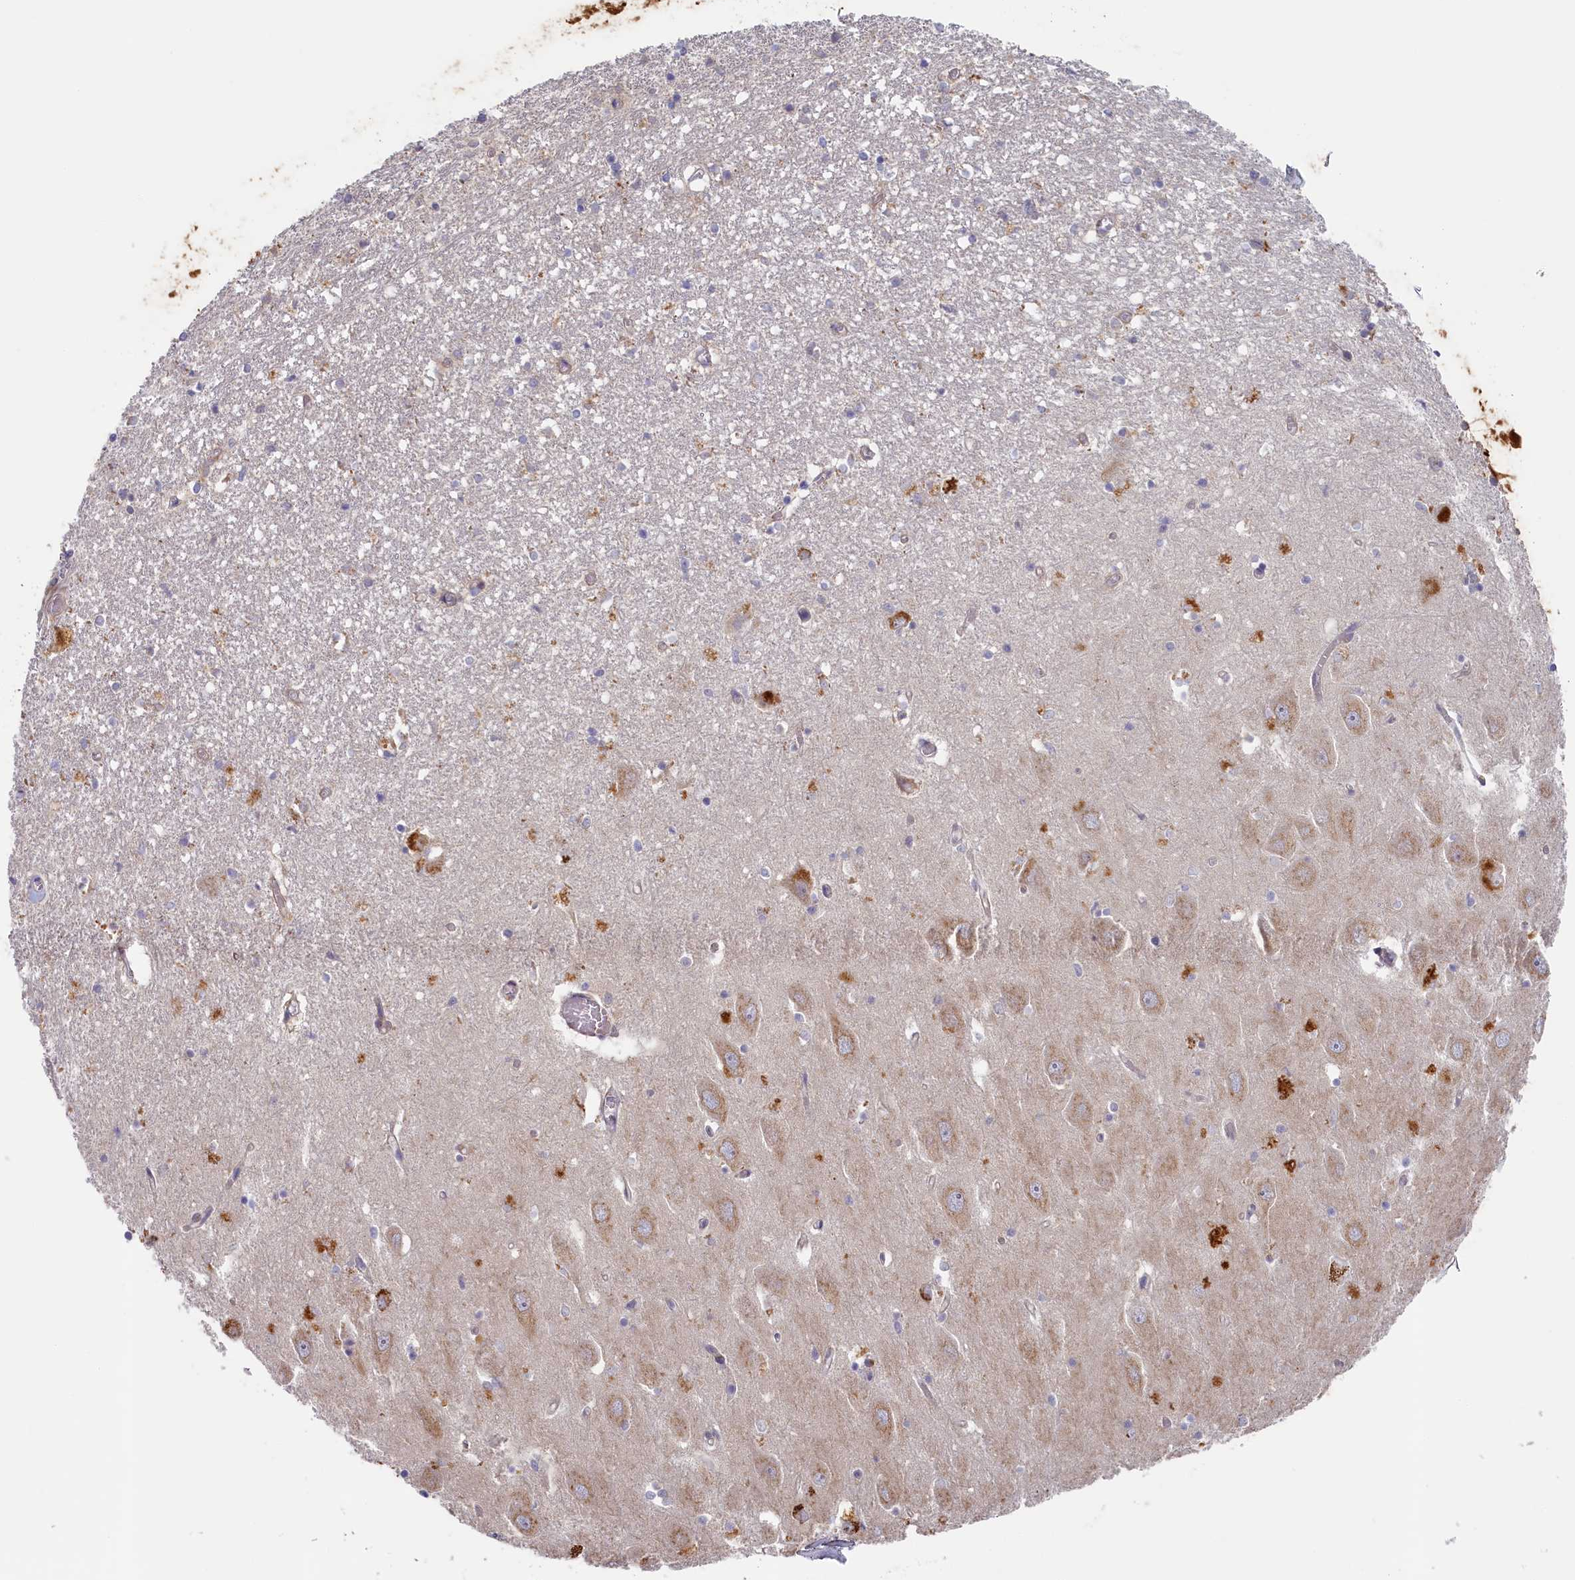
{"staining": {"intensity": "moderate", "quantity": "<25%", "location": "cytoplasmic/membranous"}, "tissue": "hippocampus", "cell_type": "Glial cells", "image_type": "normal", "snomed": [{"axis": "morphology", "description": "Normal tissue, NOS"}, {"axis": "topography", "description": "Hippocampus"}], "caption": "This image reveals immunohistochemistry staining of benign hippocampus, with low moderate cytoplasmic/membranous positivity in approximately <25% of glial cells.", "gene": "STX16", "patient": {"sex": "female", "age": 64}}